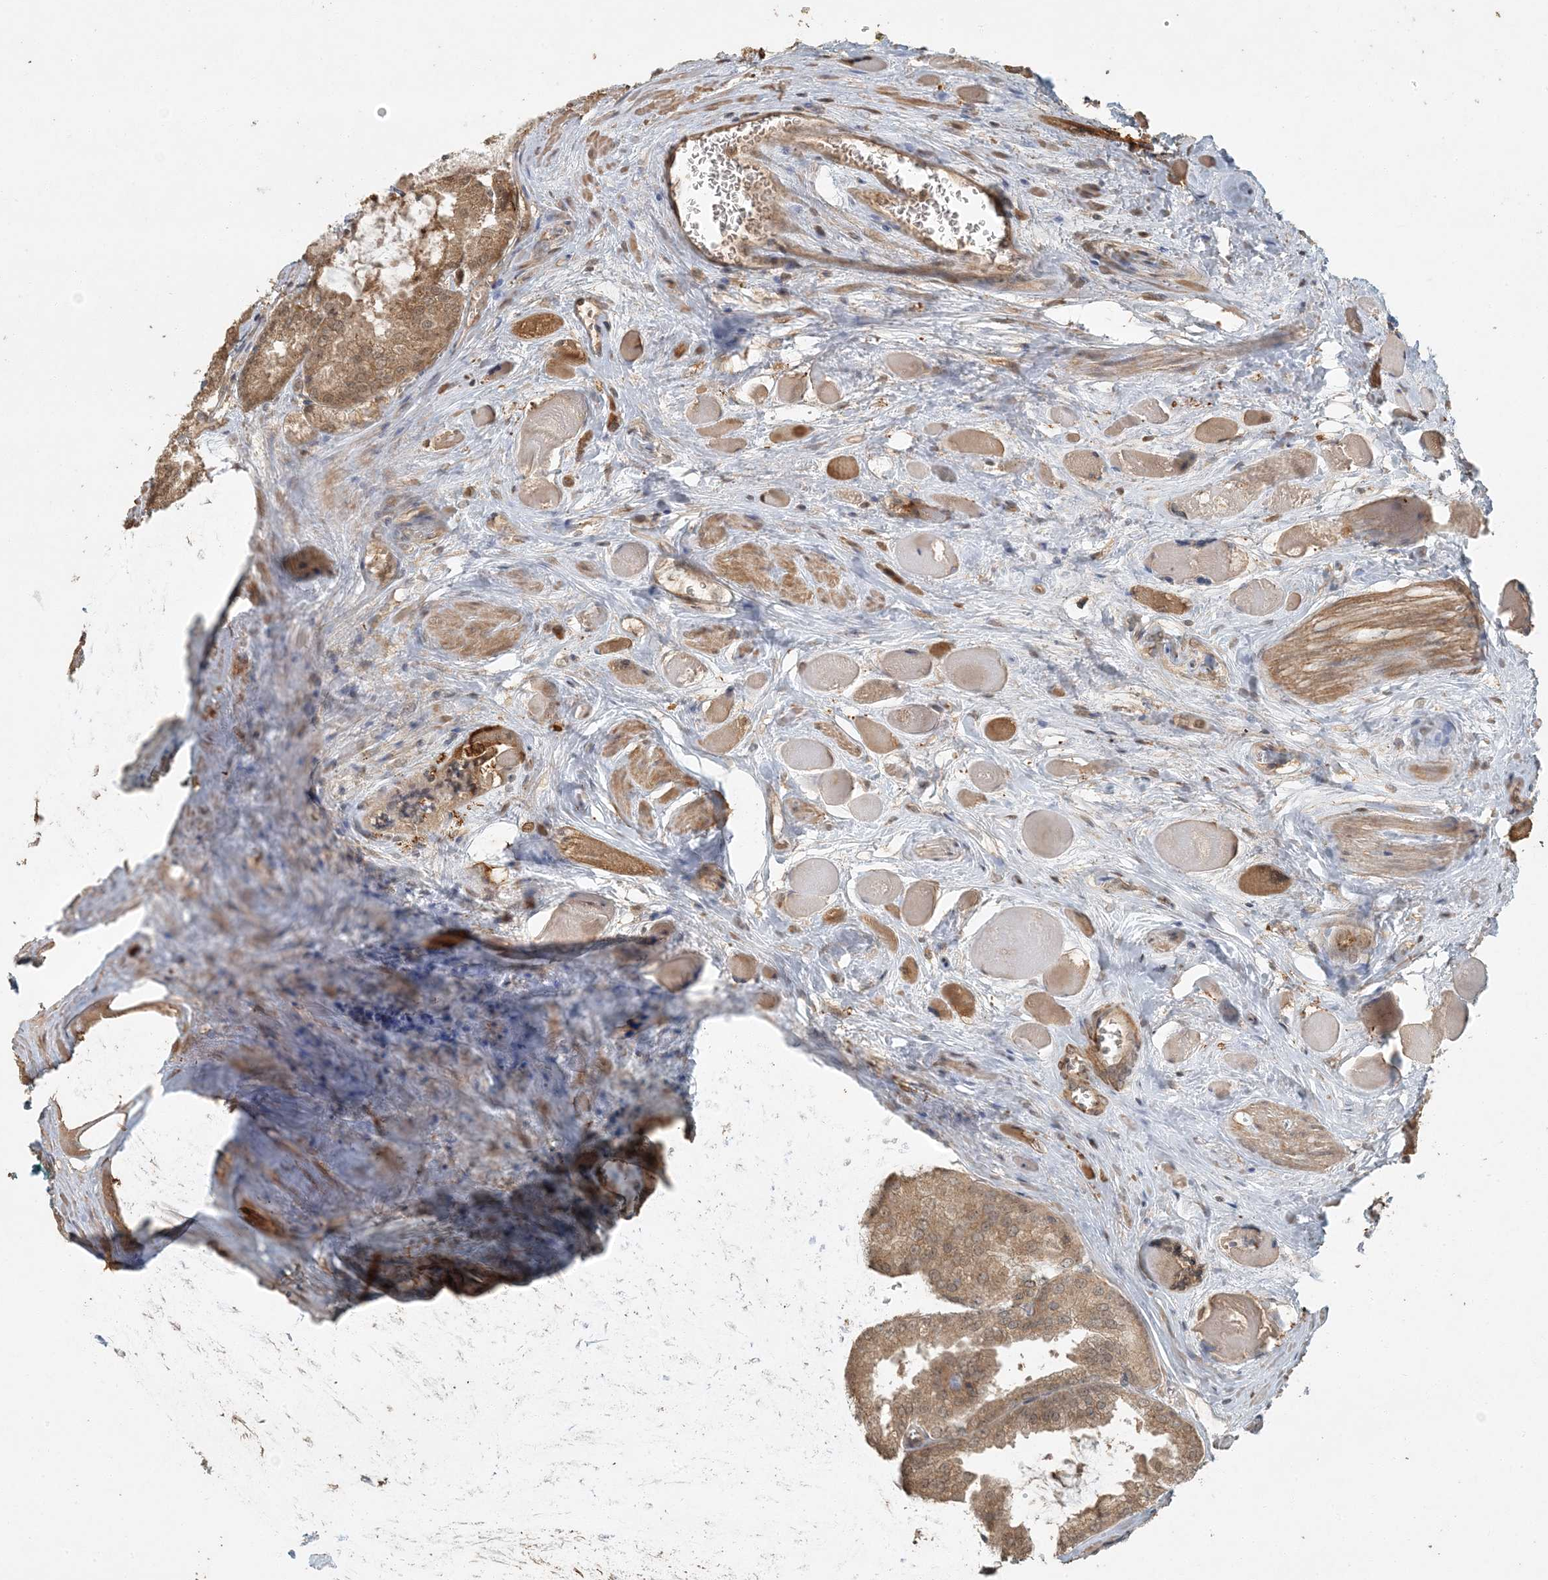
{"staining": {"intensity": "moderate", "quantity": ">75%", "location": "cytoplasmic/membranous,nuclear"}, "tissue": "prostate cancer", "cell_type": "Tumor cells", "image_type": "cancer", "snomed": [{"axis": "morphology", "description": "Adenocarcinoma, Low grade"}, {"axis": "topography", "description": "Prostate"}], "caption": "IHC (DAB) staining of low-grade adenocarcinoma (prostate) exhibits moderate cytoplasmic/membranous and nuclear protein positivity in about >75% of tumor cells.", "gene": "AK9", "patient": {"sex": "male", "age": 67}}